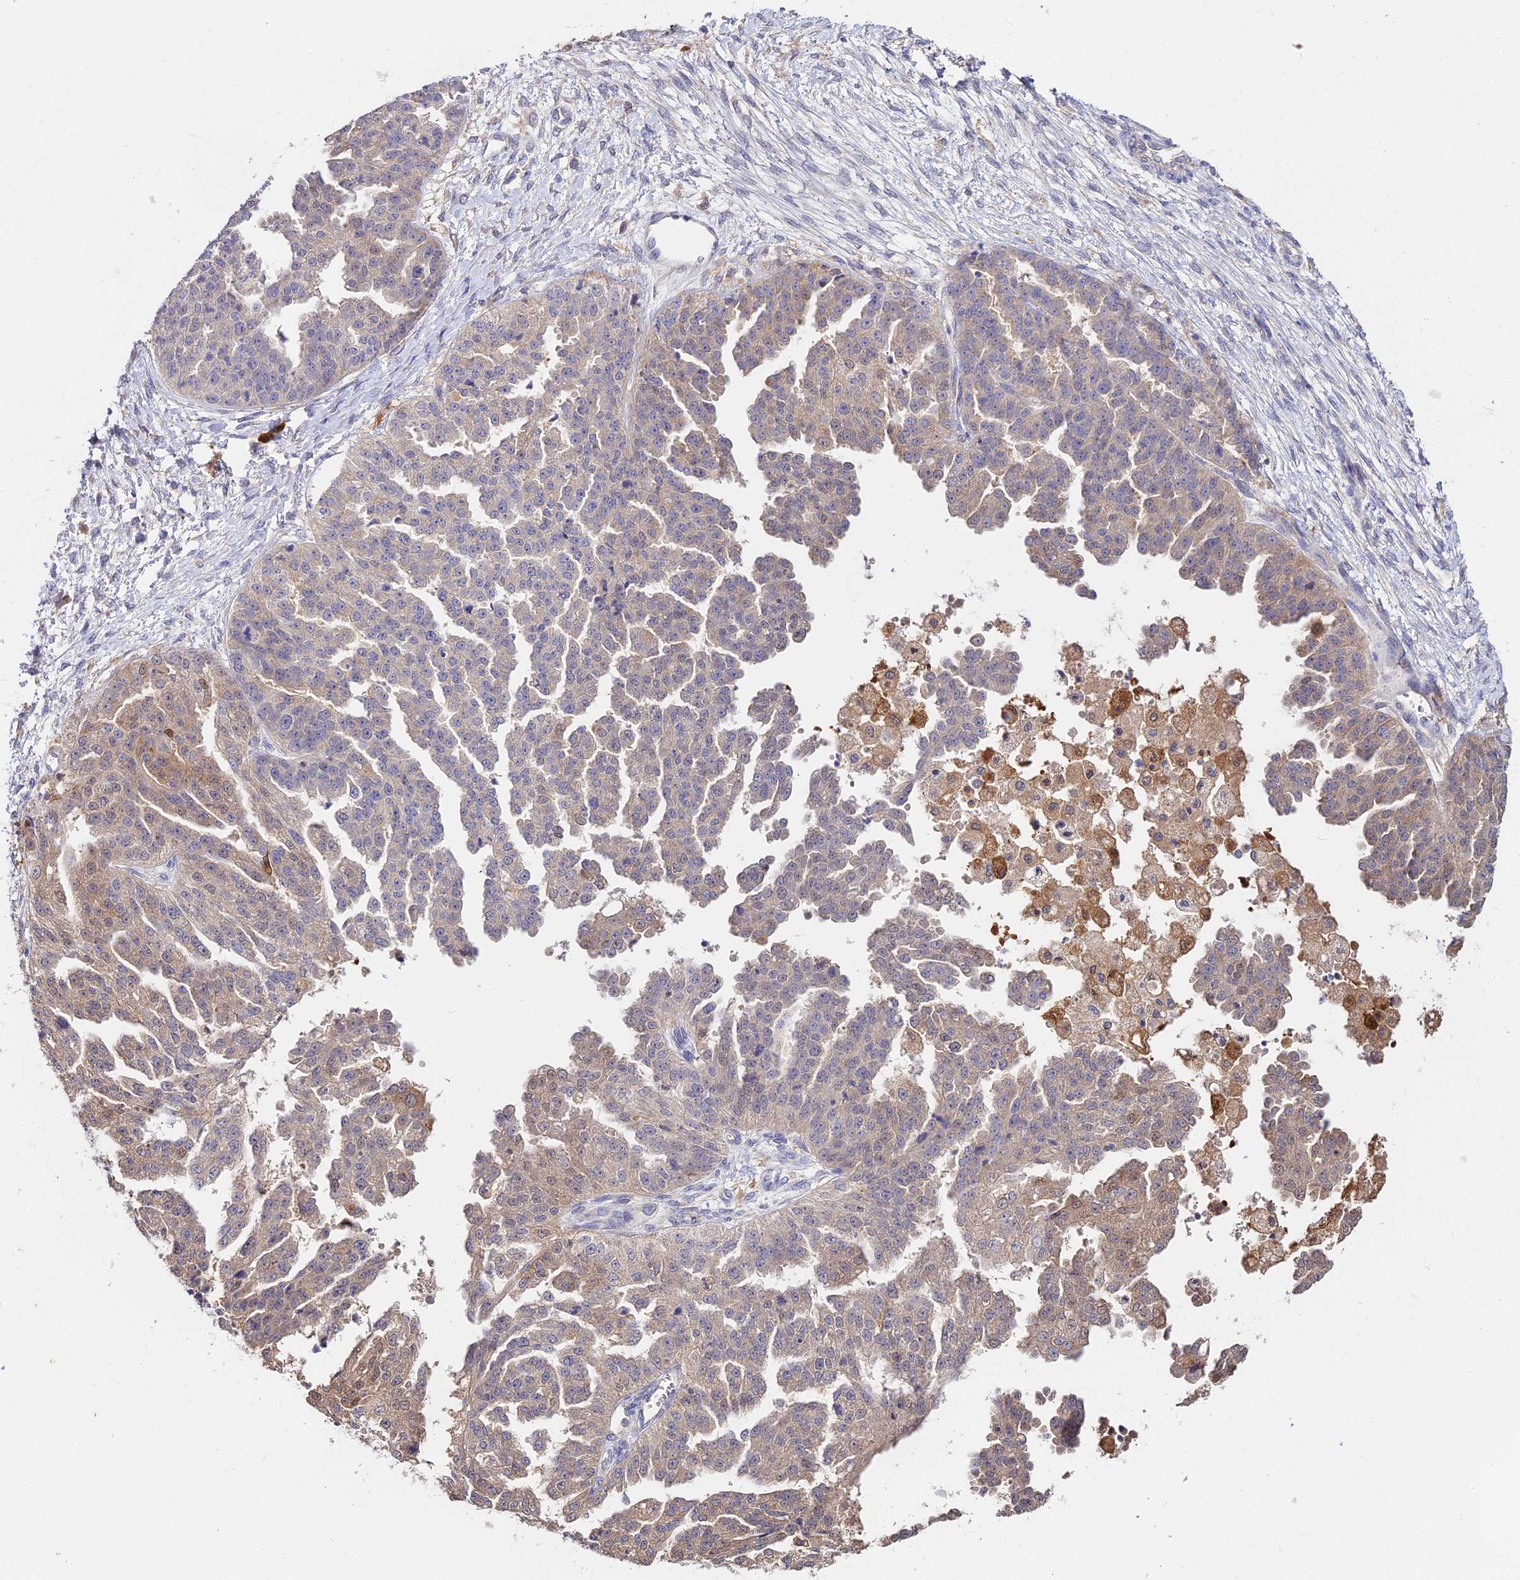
{"staining": {"intensity": "weak", "quantity": "25%-75%", "location": "cytoplasmic/membranous"}, "tissue": "ovarian cancer", "cell_type": "Tumor cells", "image_type": "cancer", "snomed": [{"axis": "morphology", "description": "Cystadenocarcinoma, serous, NOS"}, {"axis": "topography", "description": "Ovary"}], "caption": "A brown stain highlights weak cytoplasmic/membranous positivity of a protein in human ovarian cancer (serous cystadenocarcinoma) tumor cells. (DAB (3,3'-diaminobenzidine) = brown stain, brightfield microscopy at high magnification).", "gene": "FBP1", "patient": {"sex": "female", "age": 58}}